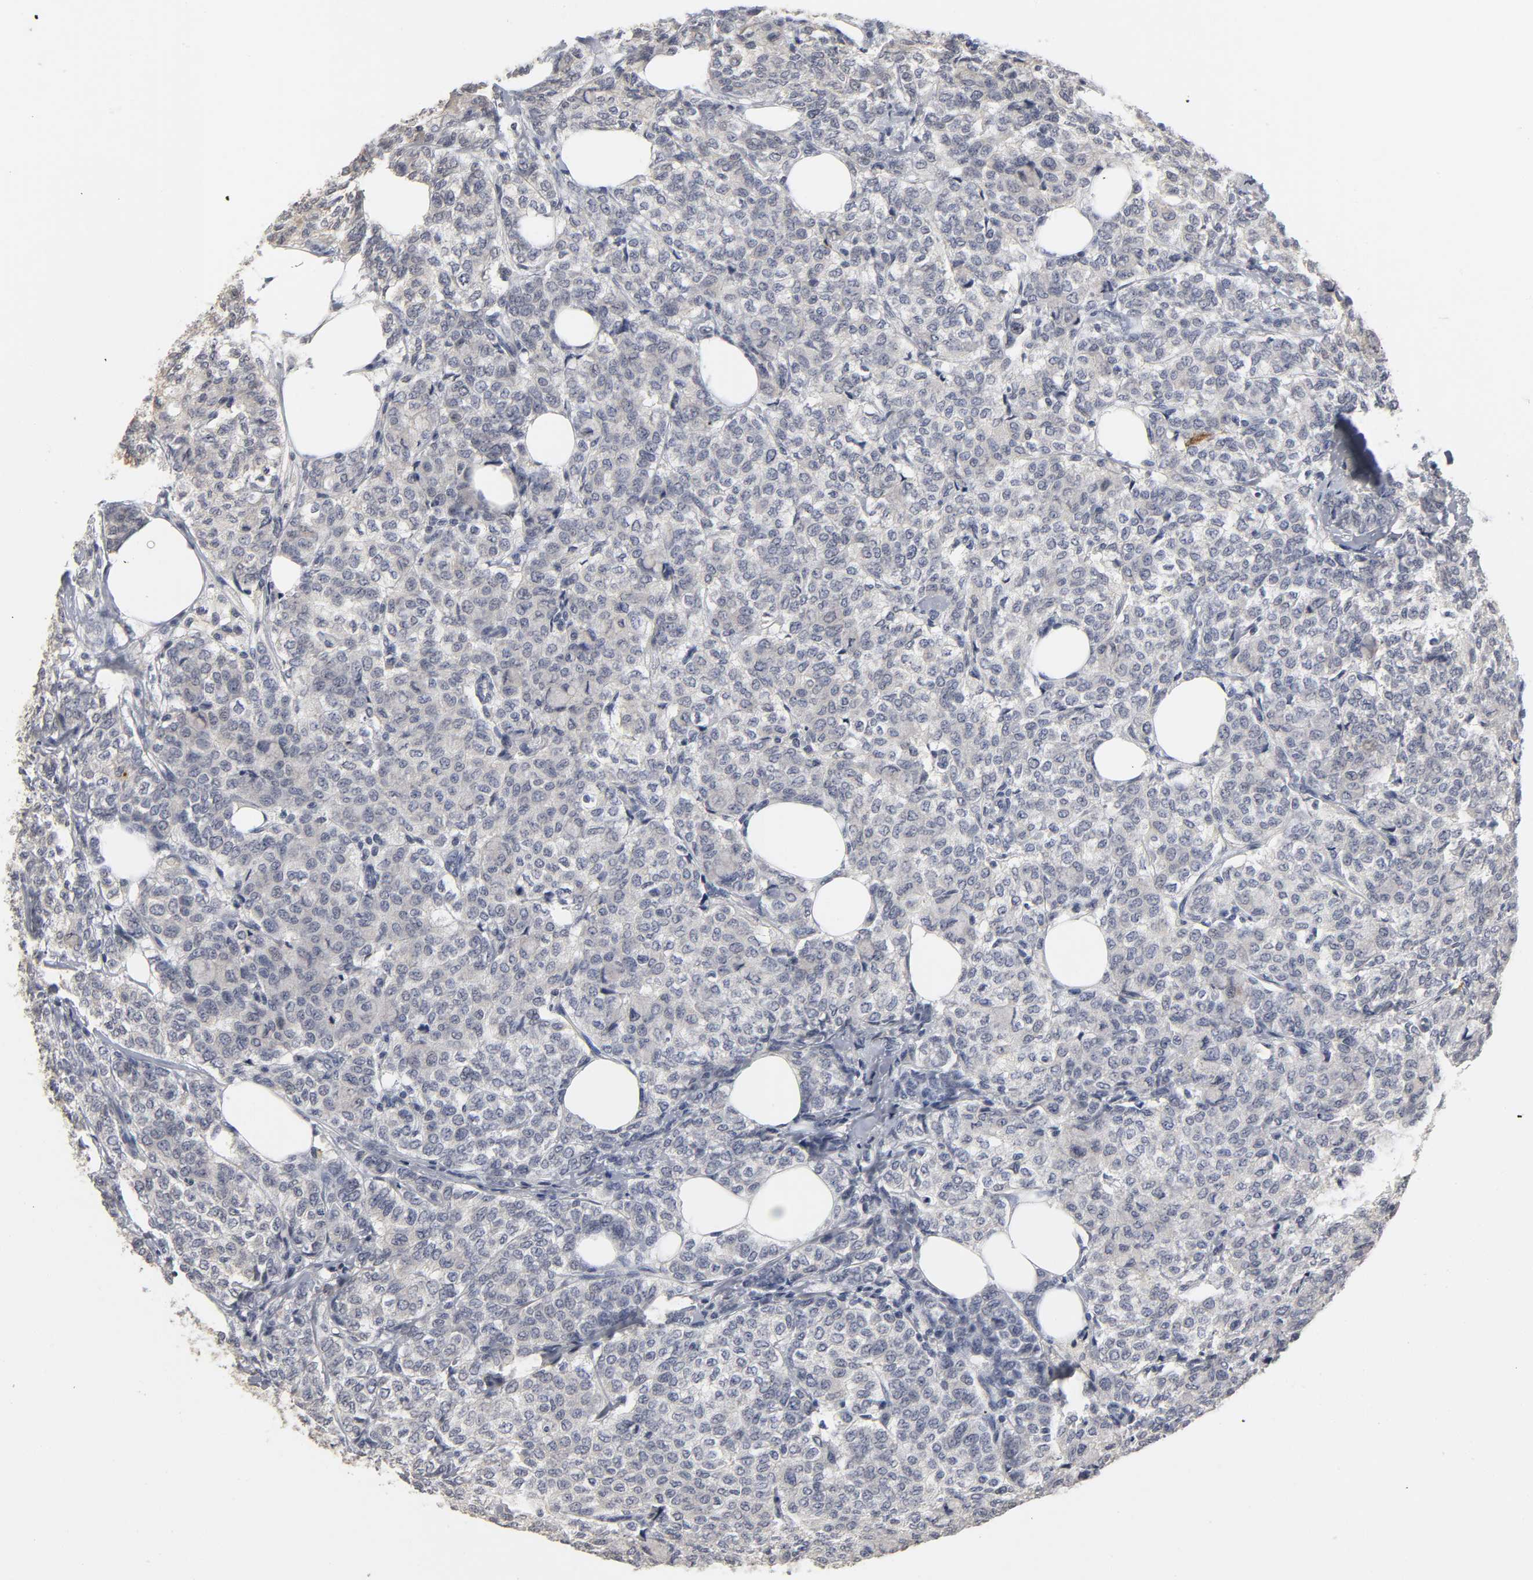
{"staining": {"intensity": "negative", "quantity": "none", "location": "none"}, "tissue": "breast cancer", "cell_type": "Tumor cells", "image_type": "cancer", "snomed": [{"axis": "morphology", "description": "Lobular carcinoma"}, {"axis": "topography", "description": "Breast"}], "caption": "This is an immunohistochemistry (IHC) image of lobular carcinoma (breast). There is no expression in tumor cells.", "gene": "TCAP", "patient": {"sex": "female", "age": 60}}